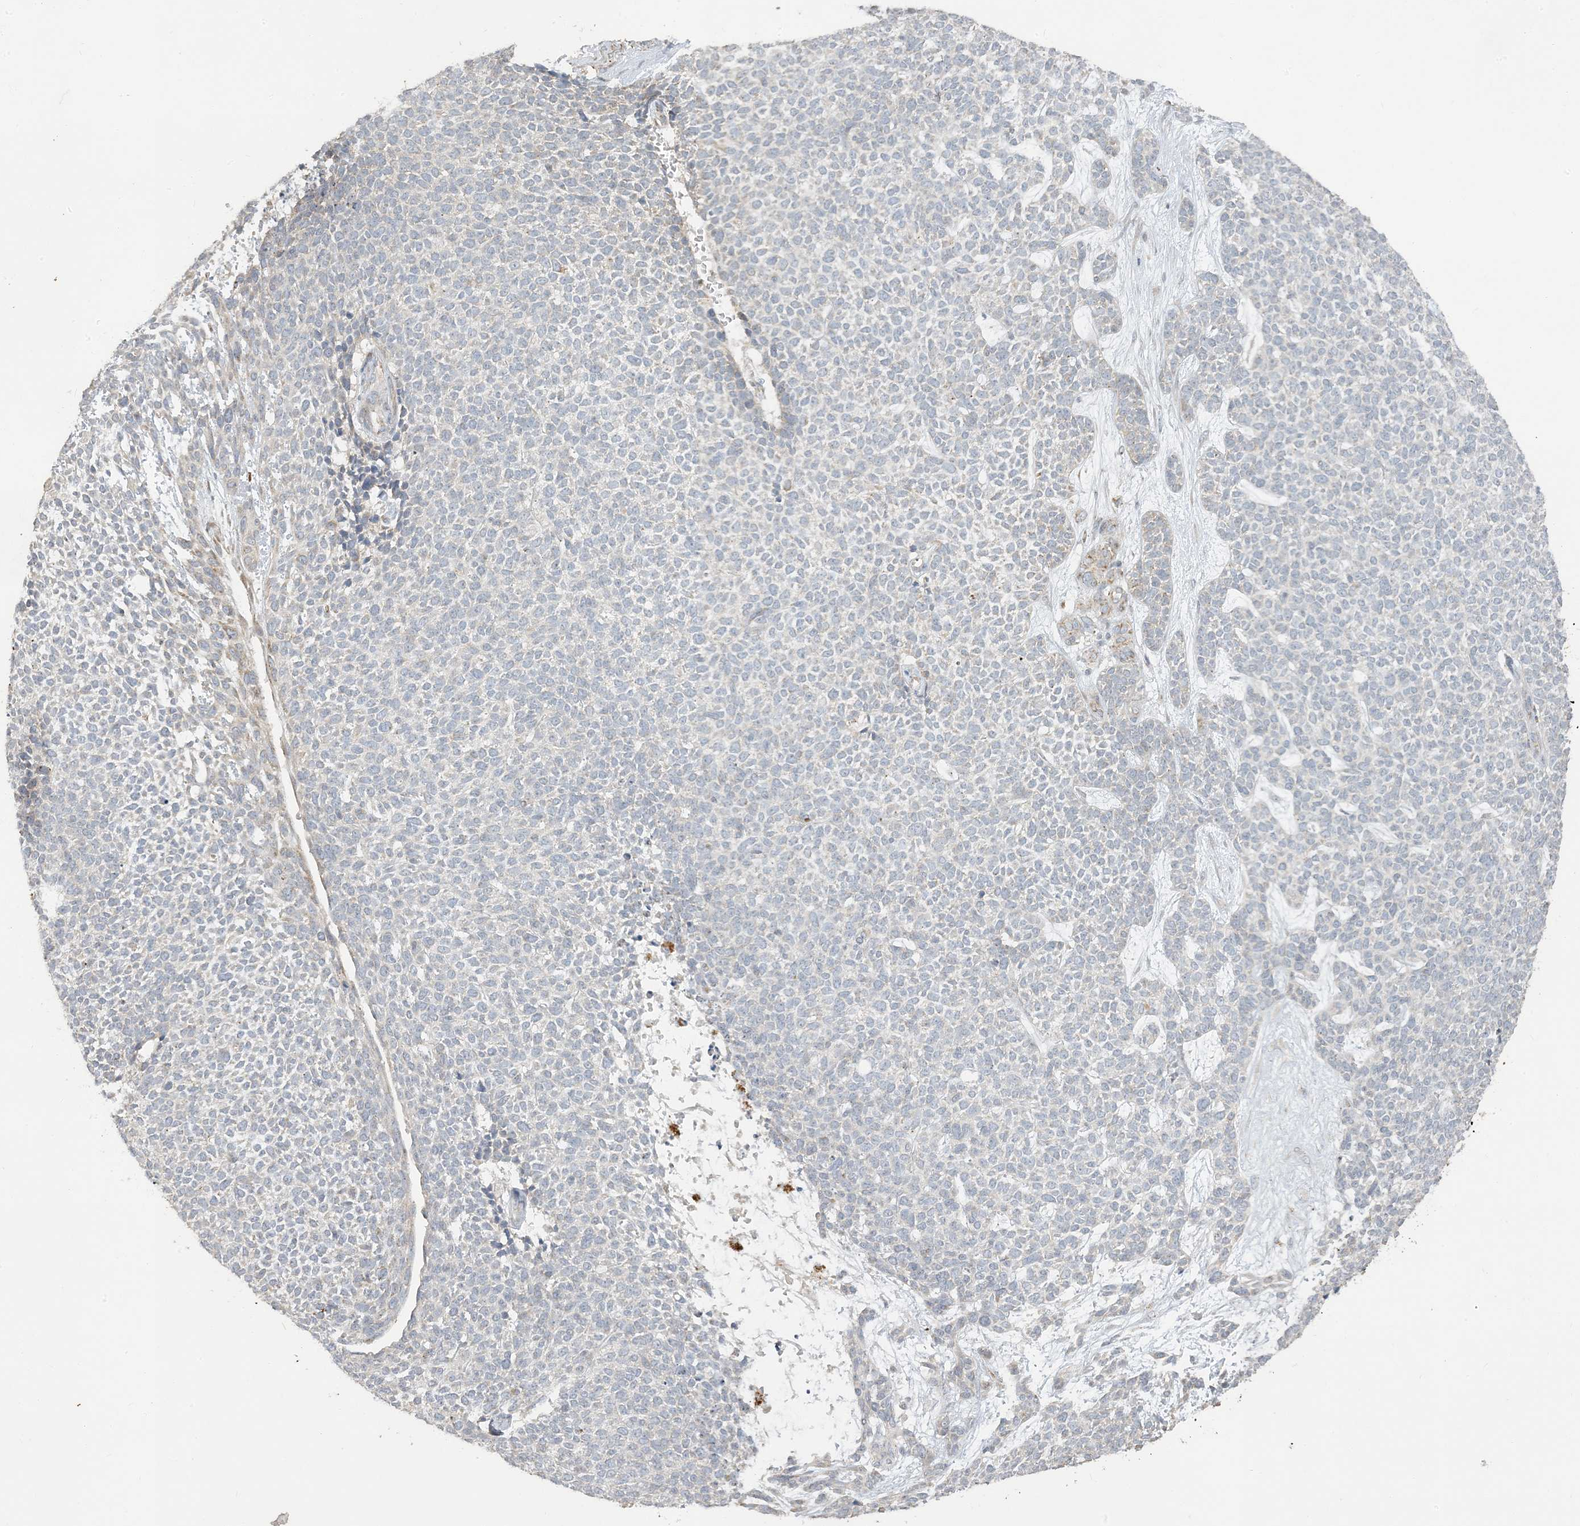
{"staining": {"intensity": "negative", "quantity": "none", "location": "none"}, "tissue": "skin cancer", "cell_type": "Tumor cells", "image_type": "cancer", "snomed": [{"axis": "morphology", "description": "Basal cell carcinoma"}, {"axis": "topography", "description": "Skin"}], "caption": "This is an immunohistochemistry (IHC) image of human skin basal cell carcinoma. There is no positivity in tumor cells.", "gene": "LTN1", "patient": {"sex": "female", "age": 84}}